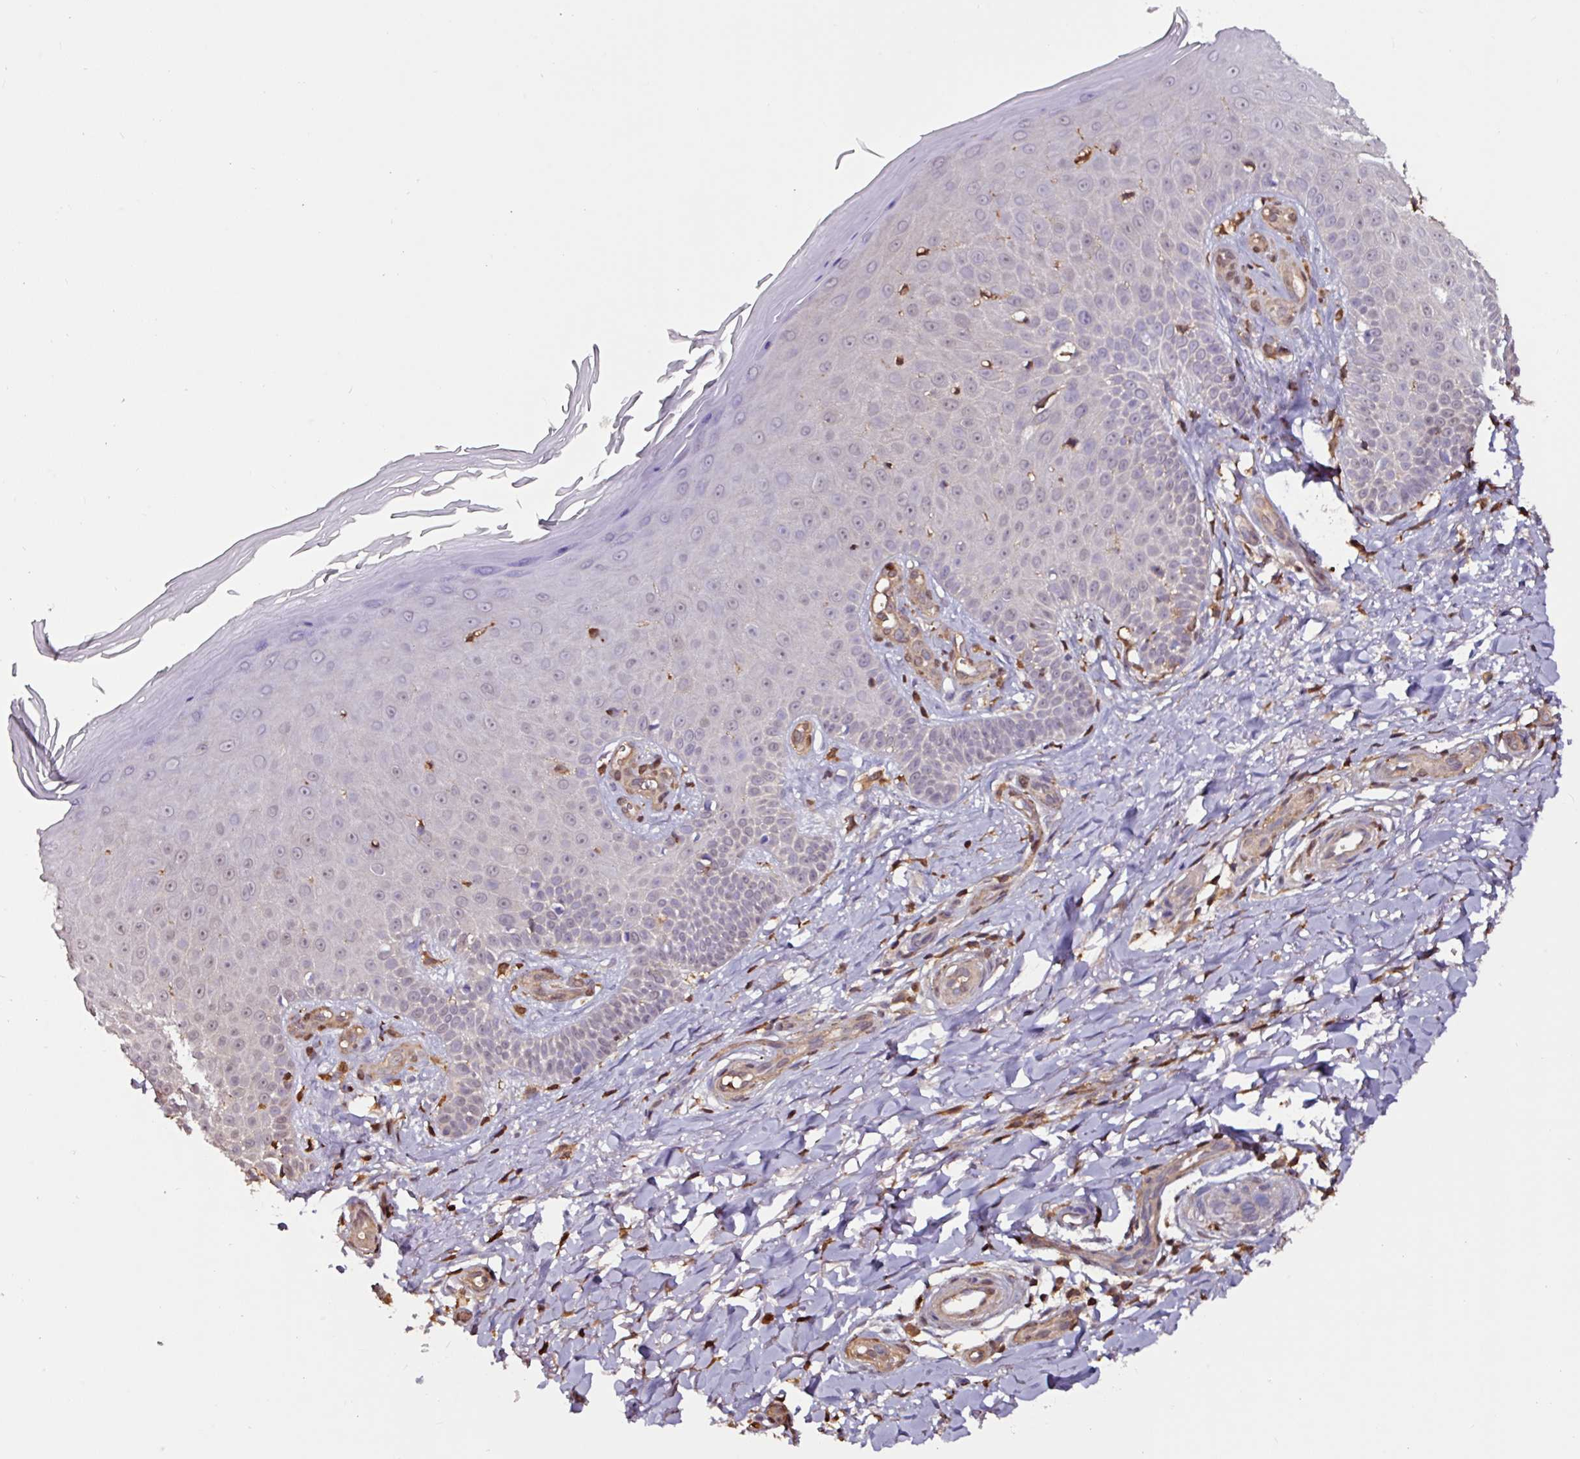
{"staining": {"intensity": "strong", "quantity": ">75%", "location": "cytoplasmic/membranous"}, "tissue": "skin", "cell_type": "Fibroblasts", "image_type": "normal", "snomed": [{"axis": "morphology", "description": "Normal tissue, NOS"}, {"axis": "topography", "description": "Skin"}], "caption": "The photomicrograph displays immunohistochemical staining of benign skin. There is strong cytoplasmic/membranous positivity is seen in about >75% of fibroblasts.", "gene": "ARHGDIB", "patient": {"sex": "male", "age": 81}}